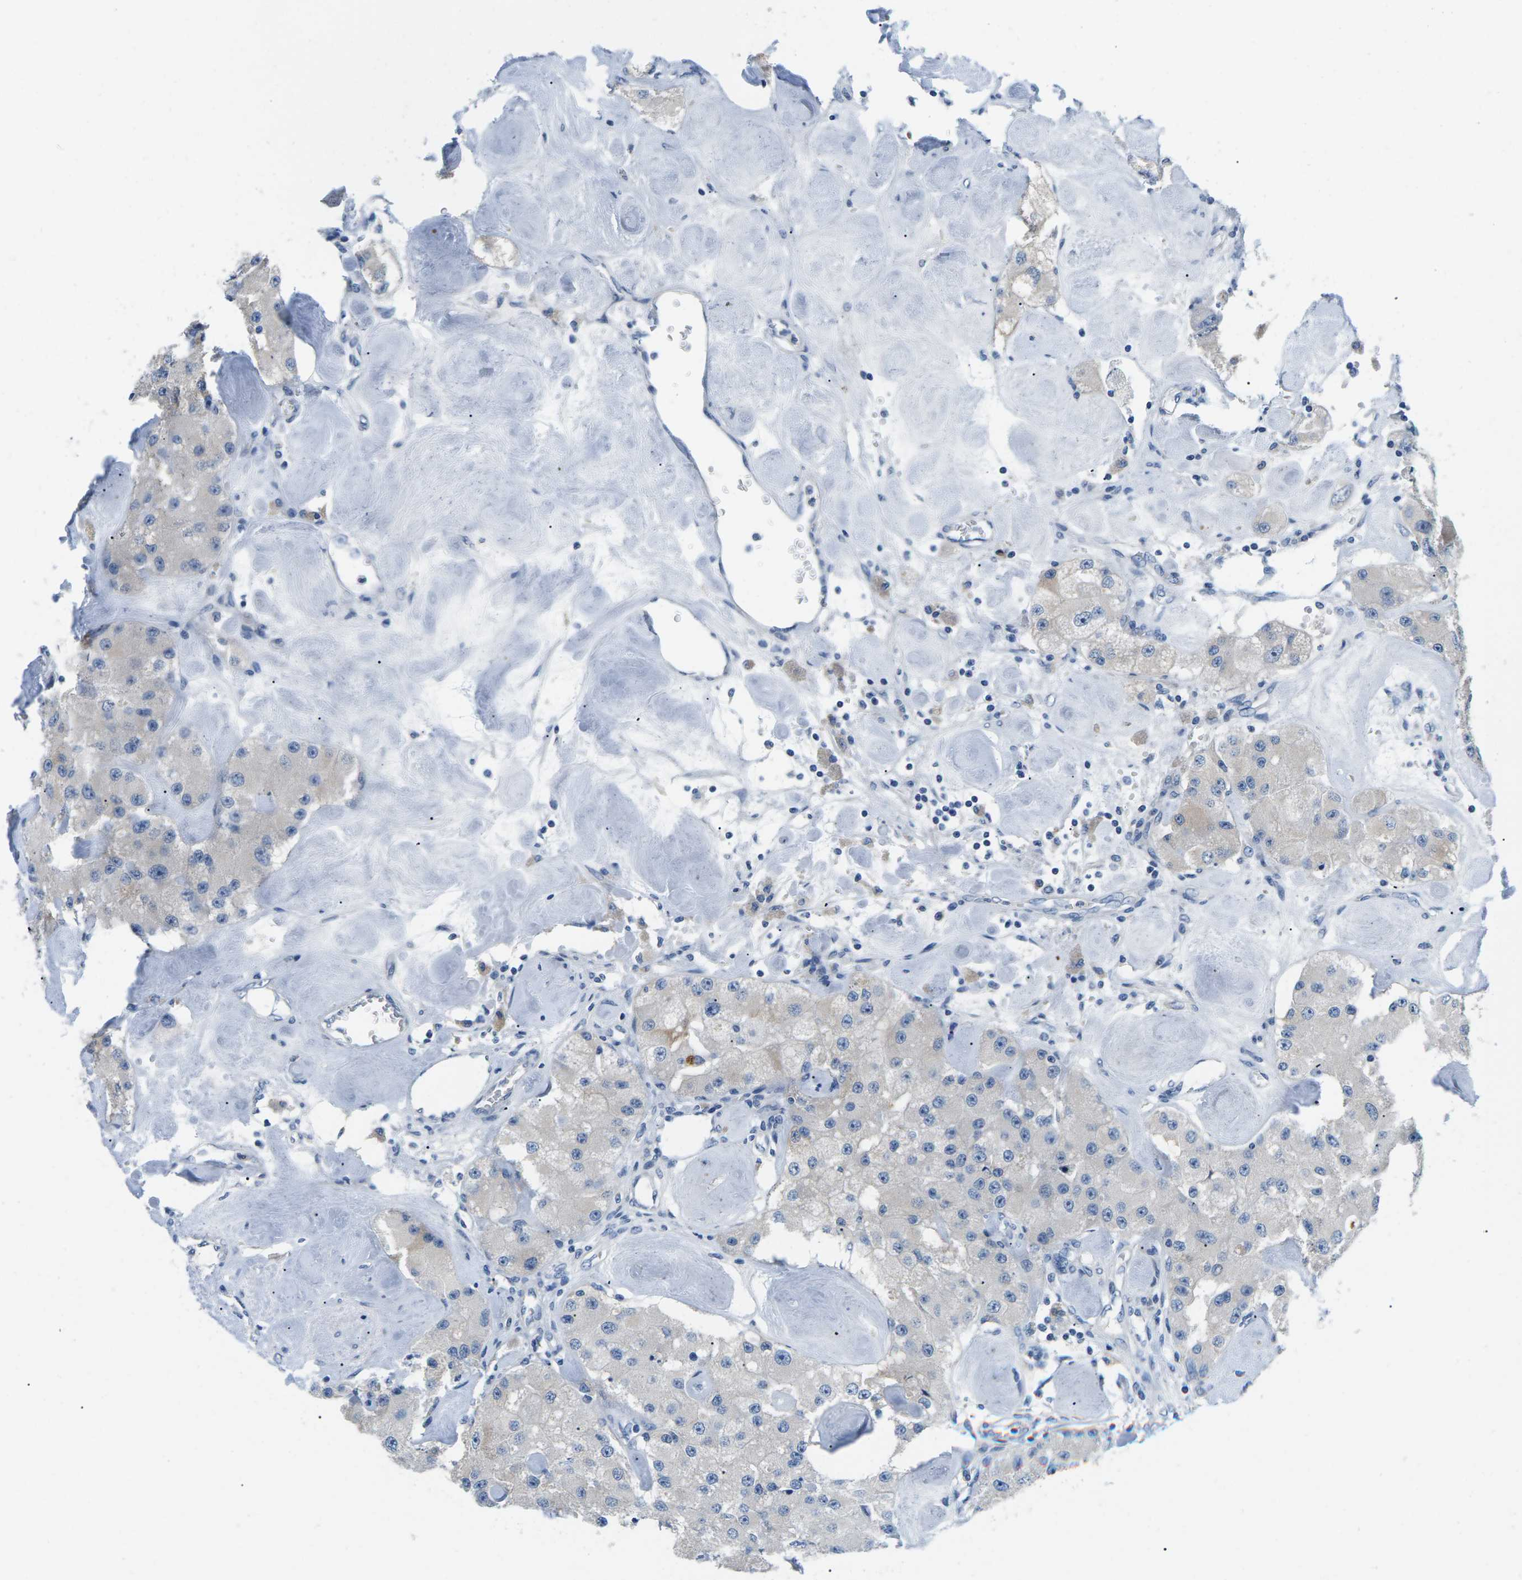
{"staining": {"intensity": "weak", "quantity": "<25%", "location": "cytoplasmic/membranous"}, "tissue": "carcinoid", "cell_type": "Tumor cells", "image_type": "cancer", "snomed": [{"axis": "morphology", "description": "Carcinoid, malignant, NOS"}, {"axis": "topography", "description": "Pancreas"}], "caption": "IHC image of carcinoid stained for a protein (brown), which exhibits no staining in tumor cells.", "gene": "TSPAN2", "patient": {"sex": "male", "age": 41}}